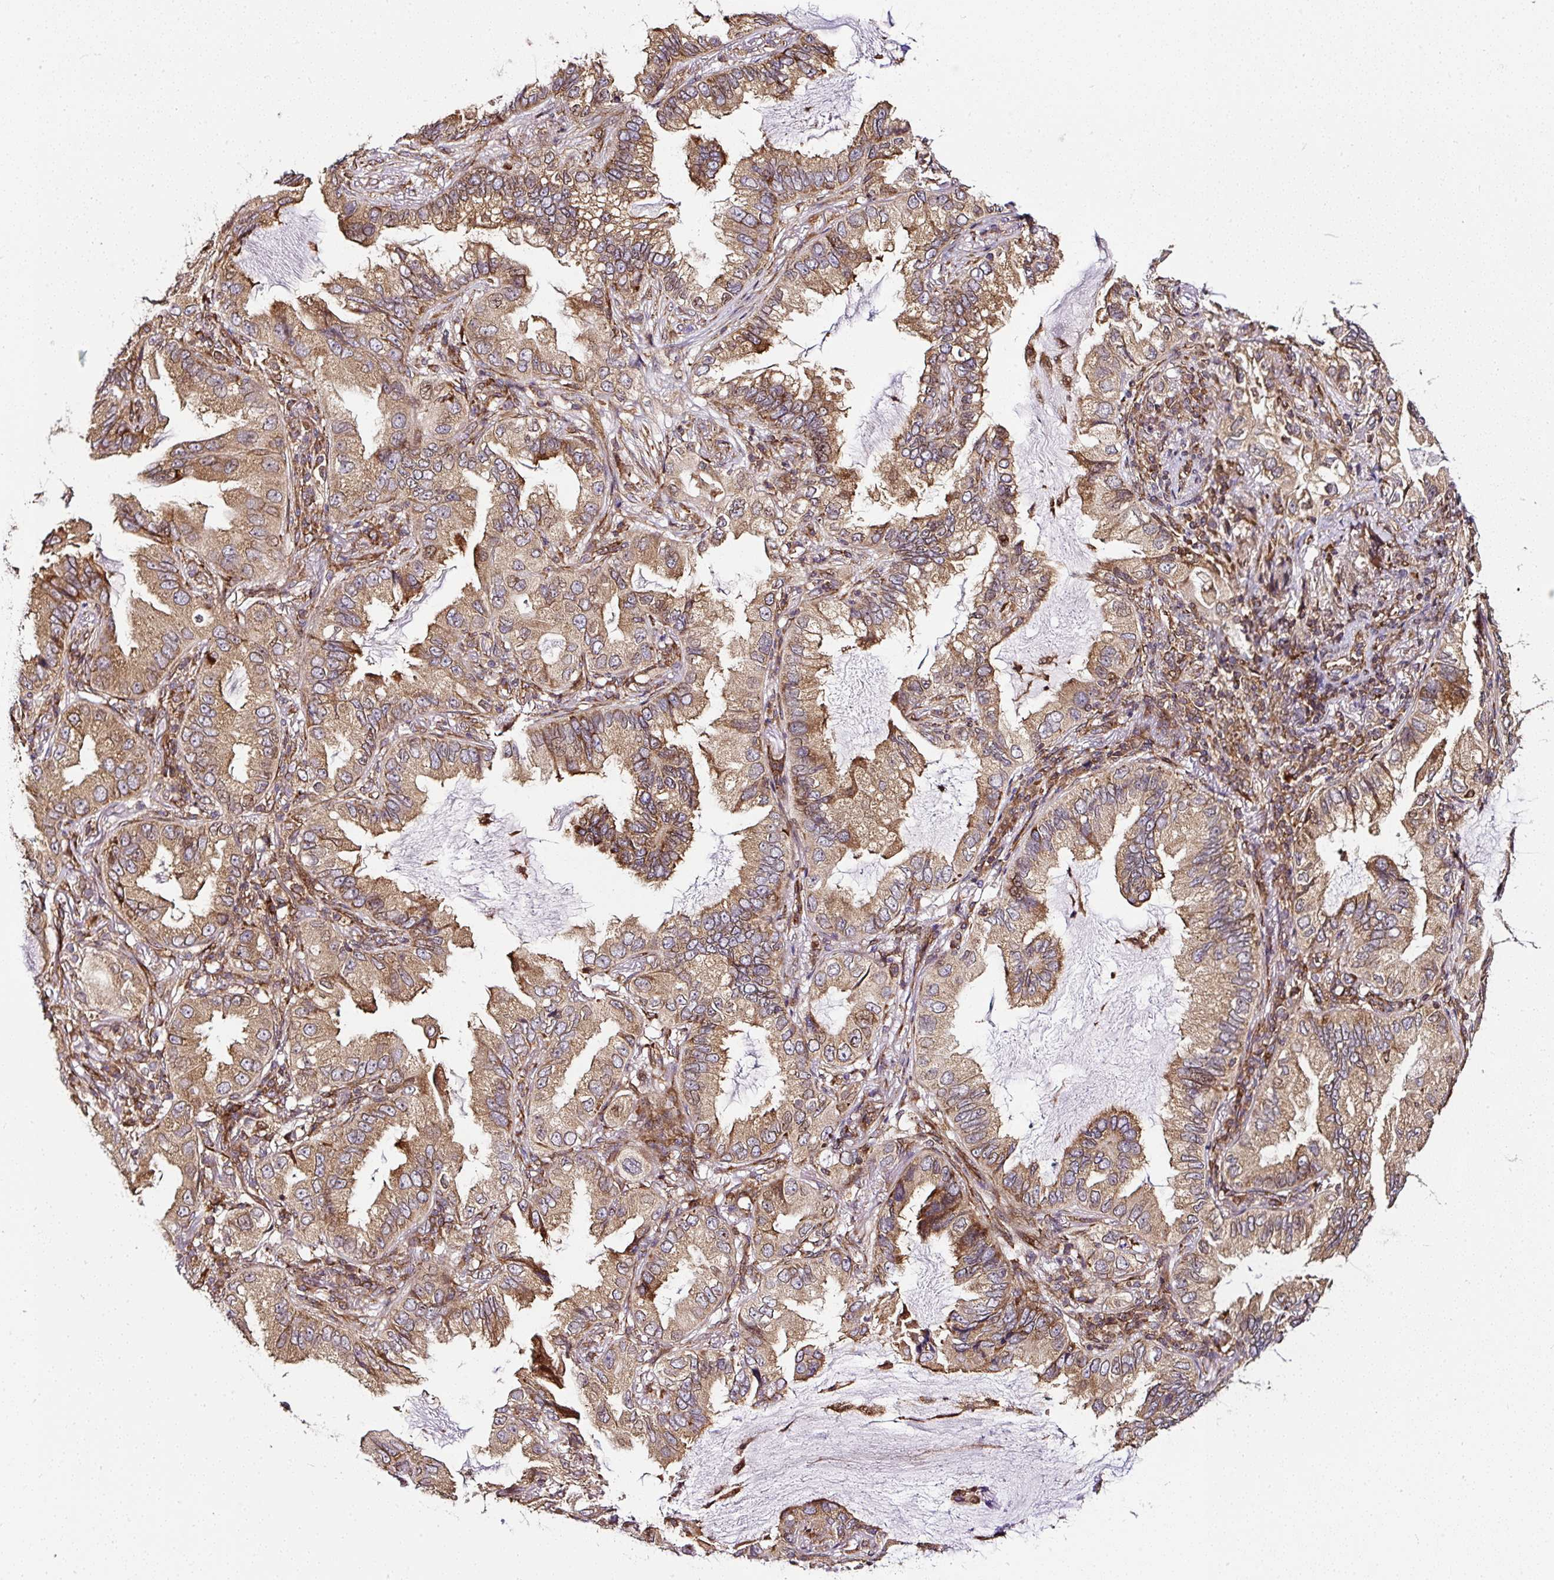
{"staining": {"intensity": "moderate", "quantity": ">75%", "location": "cytoplasmic/membranous"}, "tissue": "lung cancer", "cell_type": "Tumor cells", "image_type": "cancer", "snomed": [{"axis": "morphology", "description": "Adenocarcinoma, NOS"}, {"axis": "topography", "description": "Lung"}], "caption": "High-magnification brightfield microscopy of adenocarcinoma (lung) stained with DAB (brown) and counterstained with hematoxylin (blue). tumor cells exhibit moderate cytoplasmic/membranous staining is appreciated in approximately>75% of cells.", "gene": "KDM4E", "patient": {"sex": "female", "age": 69}}